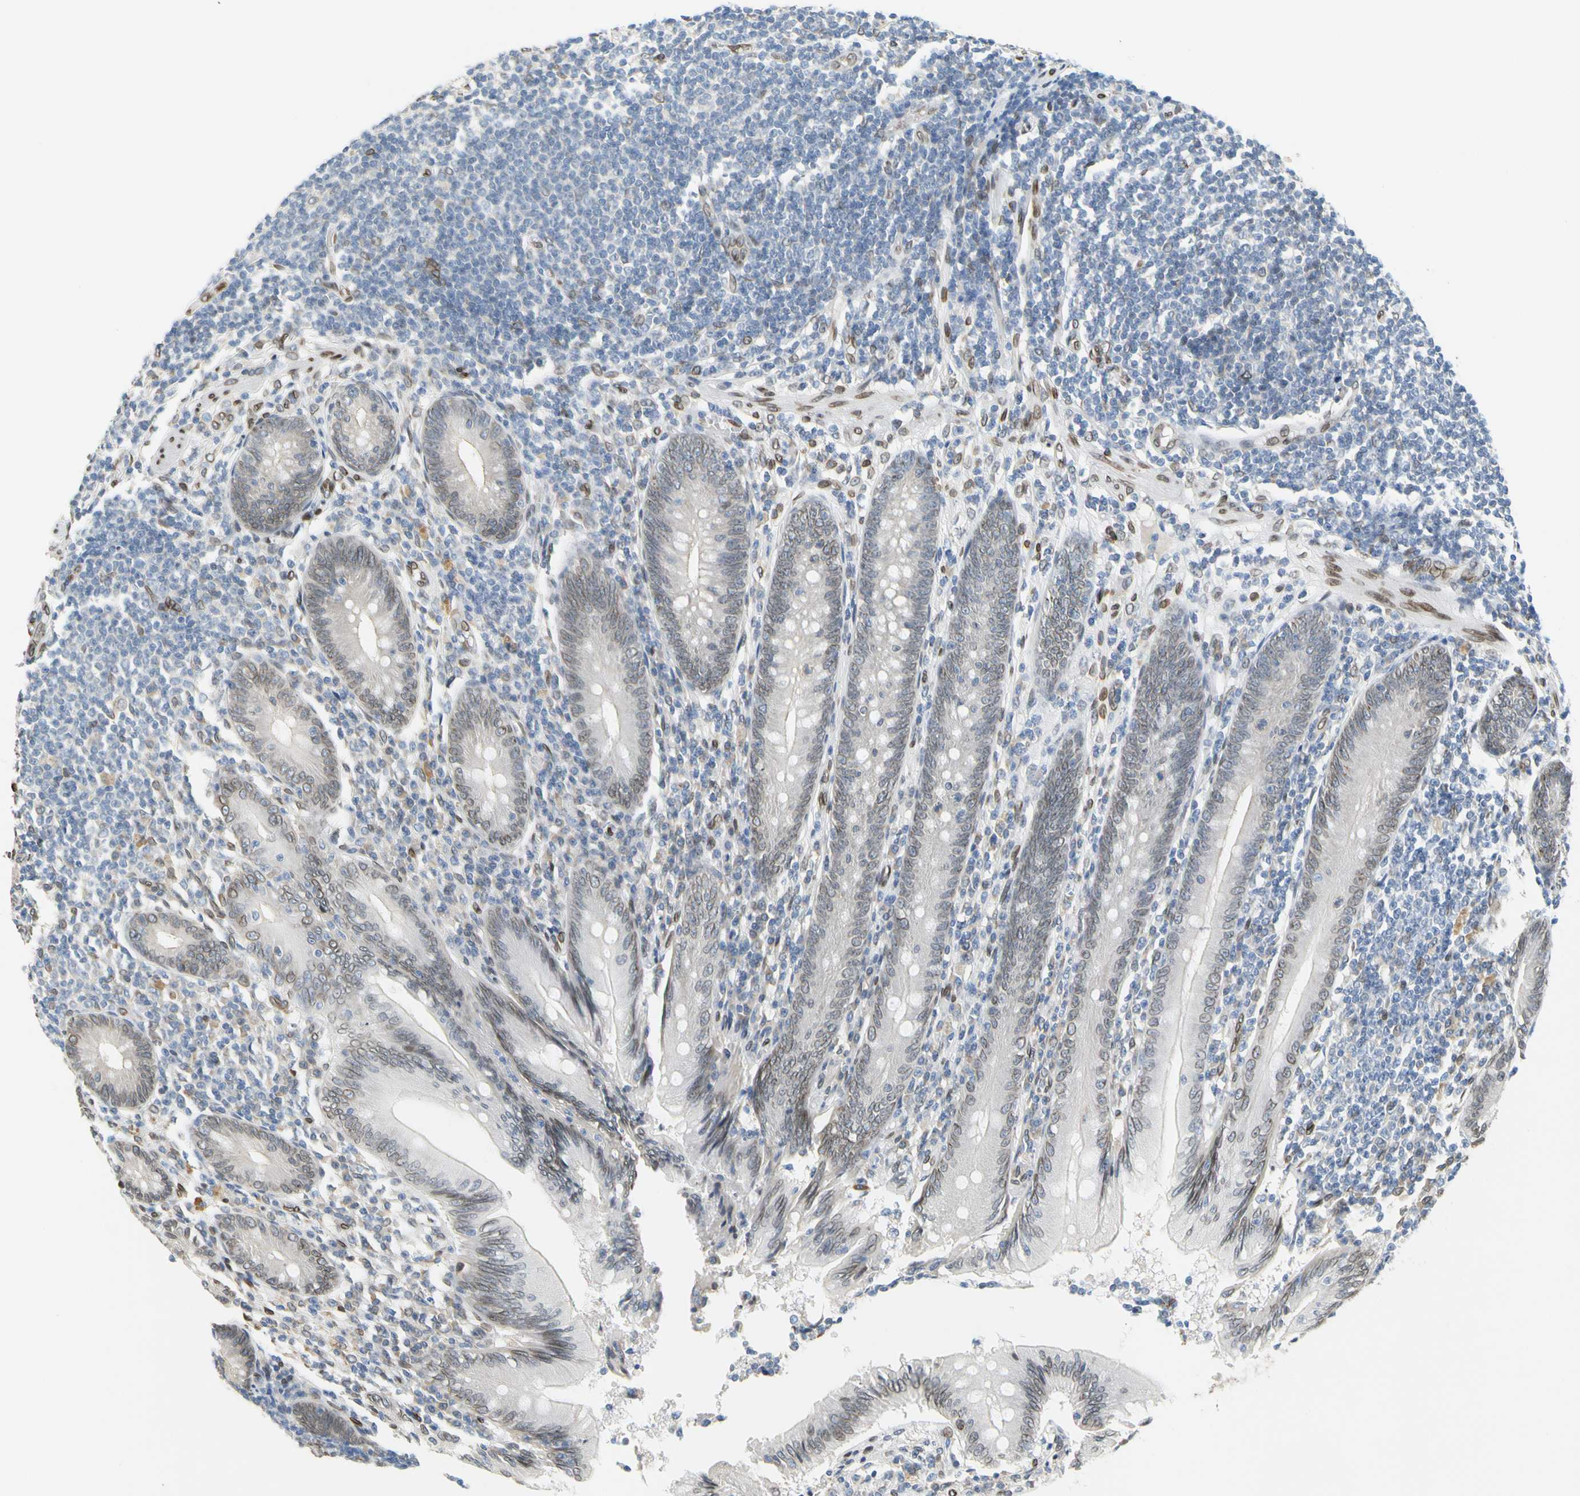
{"staining": {"intensity": "moderate", "quantity": ">75%", "location": "cytoplasmic/membranous,nuclear"}, "tissue": "appendix", "cell_type": "Glandular cells", "image_type": "normal", "snomed": [{"axis": "morphology", "description": "Normal tissue, NOS"}, {"axis": "morphology", "description": "Inflammation, NOS"}, {"axis": "topography", "description": "Appendix"}], "caption": "High-magnification brightfield microscopy of unremarkable appendix stained with DAB (3,3'-diaminobenzidine) (brown) and counterstained with hematoxylin (blue). glandular cells exhibit moderate cytoplasmic/membranous,nuclear positivity is seen in about>75% of cells.", "gene": "SUN1", "patient": {"sex": "male", "age": 46}}